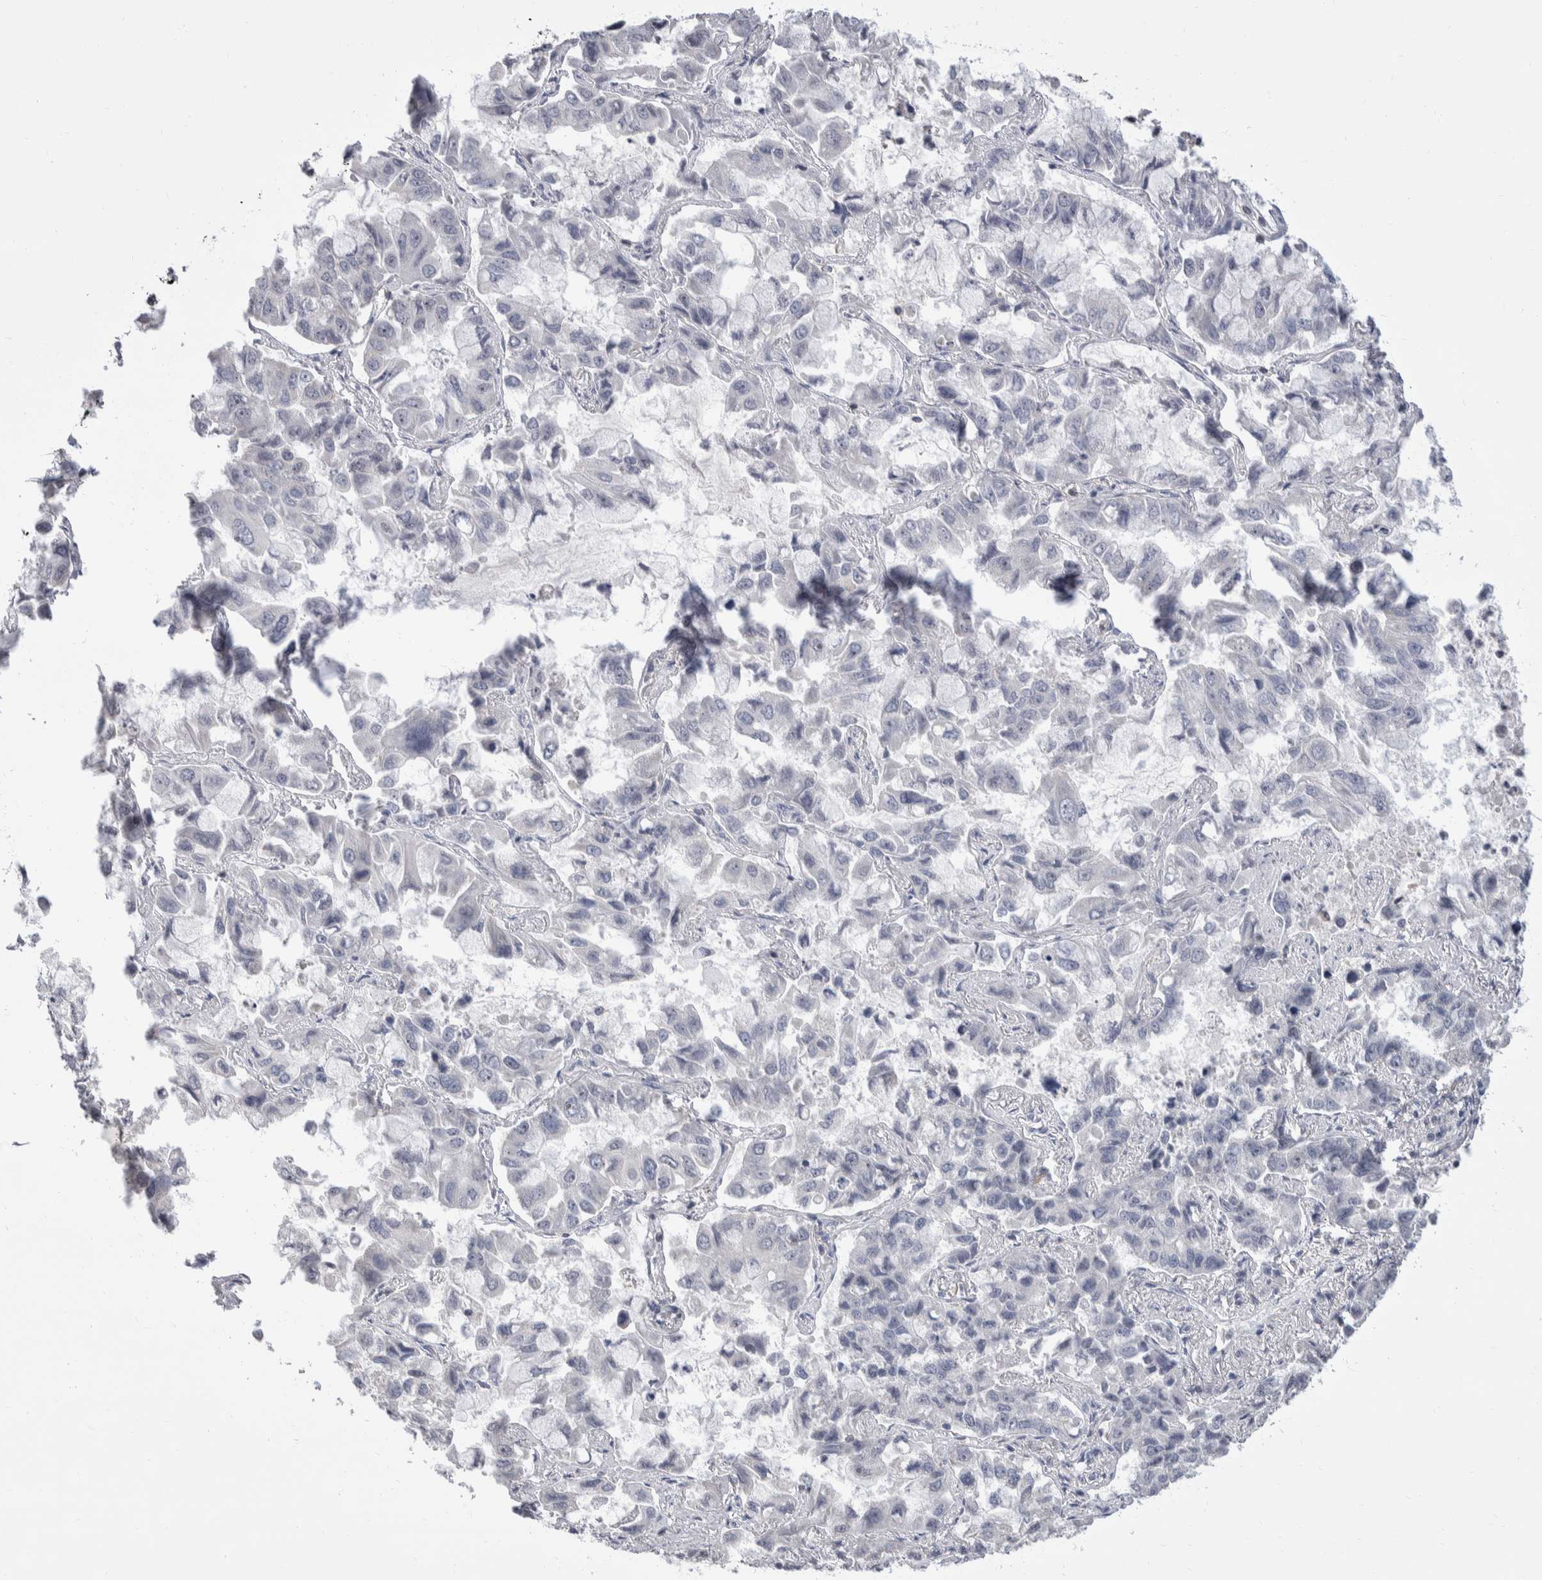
{"staining": {"intensity": "negative", "quantity": "none", "location": "none"}, "tissue": "lung cancer", "cell_type": "Tumor cells", "image_type": "cancer", "snomed": [{"axis": "morphology", "description": "Adenocarcinoma, NOS"}, {"axis": "topography", "description": "Lung"}], "caption": "The photomicrograph exhibits no significant expression in tumor cells of adenocarcinoma (lung). (Brightfield microscopy of DAB (3,3'-diaminobenzidine) immunohistochemistry at high magnification).", "gene": "CEP295NL", "patient": {"sex": "male", "age": 64}}